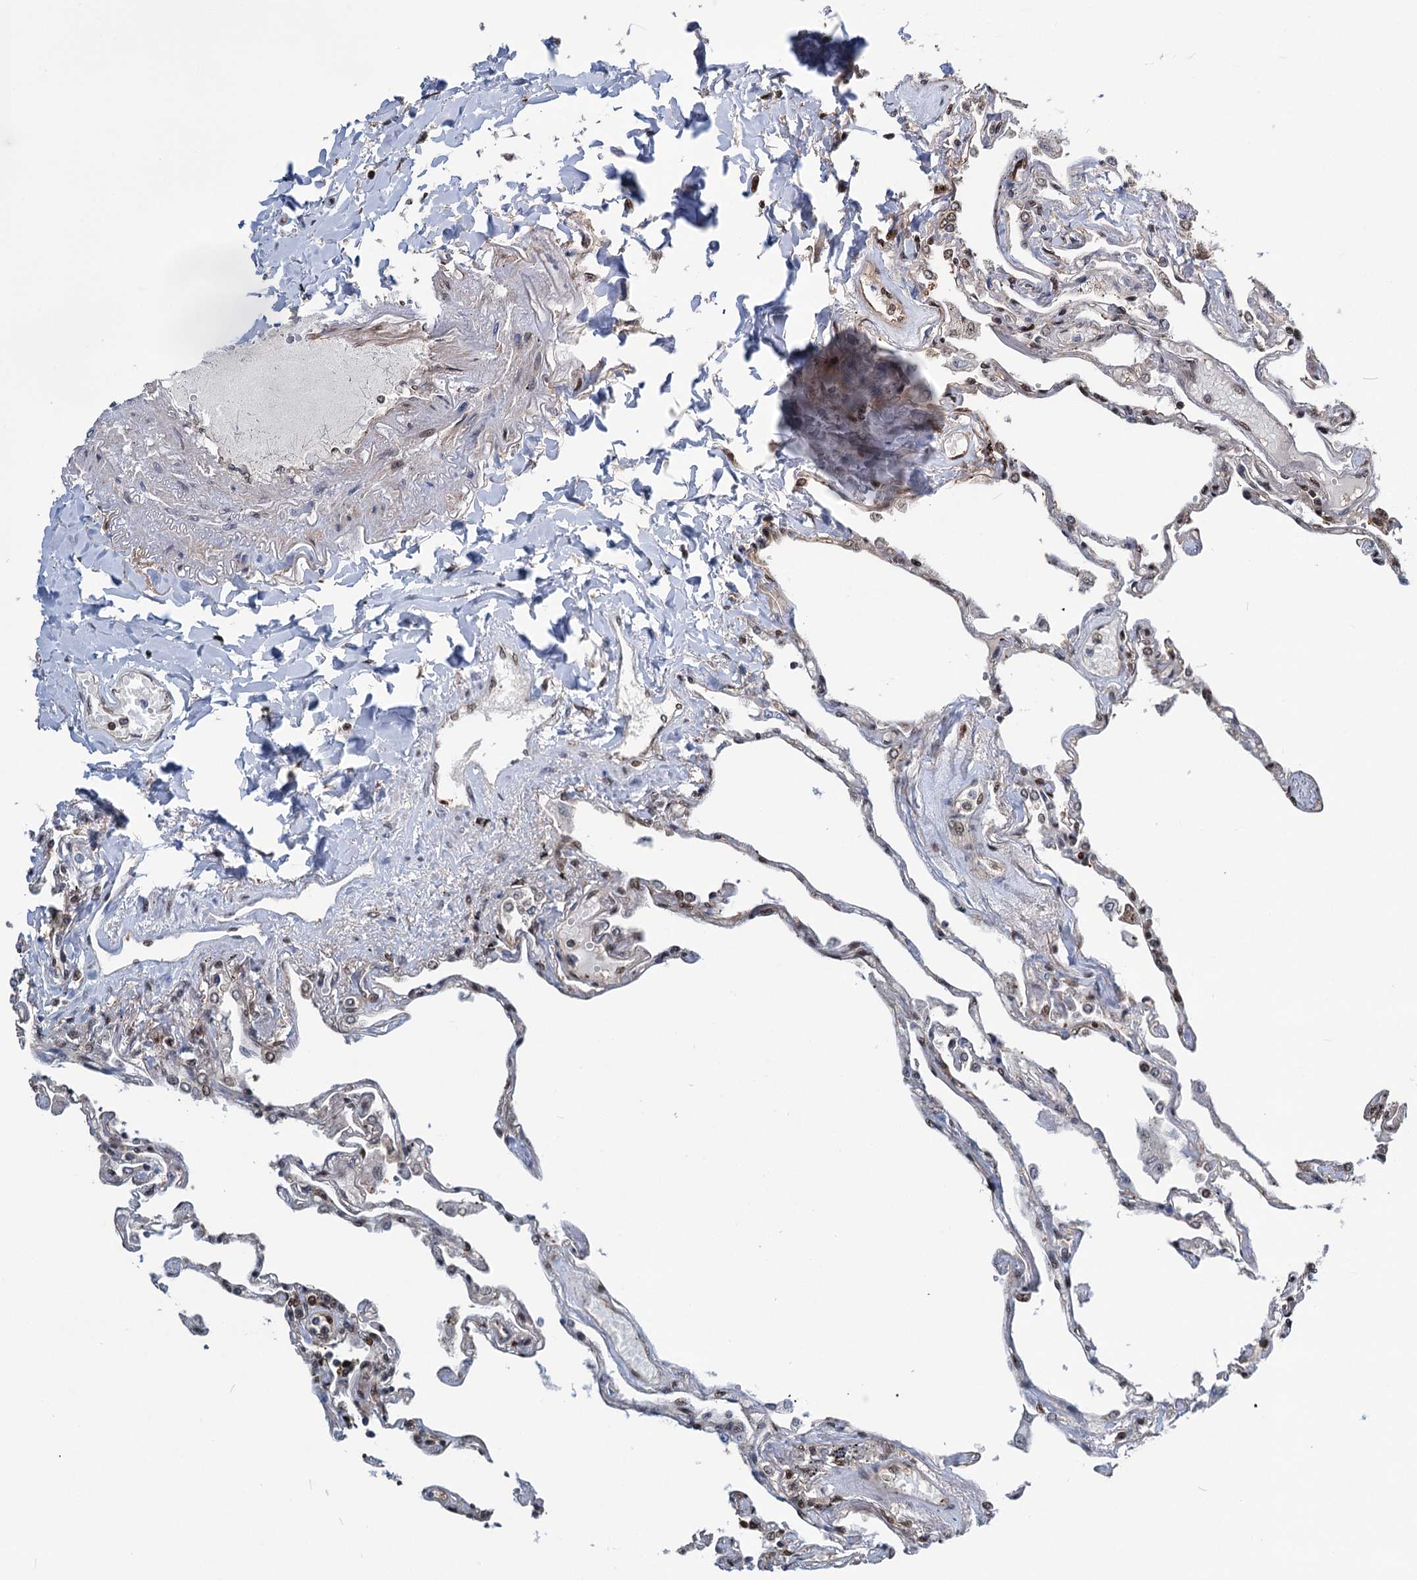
{"staining": {"intensity": "moderate", "quantity": "<25%", "location": "nuclear"}, "tissue": "lung", "cell_type": "Alveolar cells", "image_type": "normal", "snomed": [{"axis": "morphology", "description": "Normal tissue, NOS"}, {"axis": "topography", "description": "Lung"}], "caption": "IHC photomicrograph of normal human lung stained for a protein (brown), which shows low levels of moderate nuclear expression in about <25% of alveolar cells.", "gene": "GPBP1", "patient": {"sex": "female", "age": 67}}